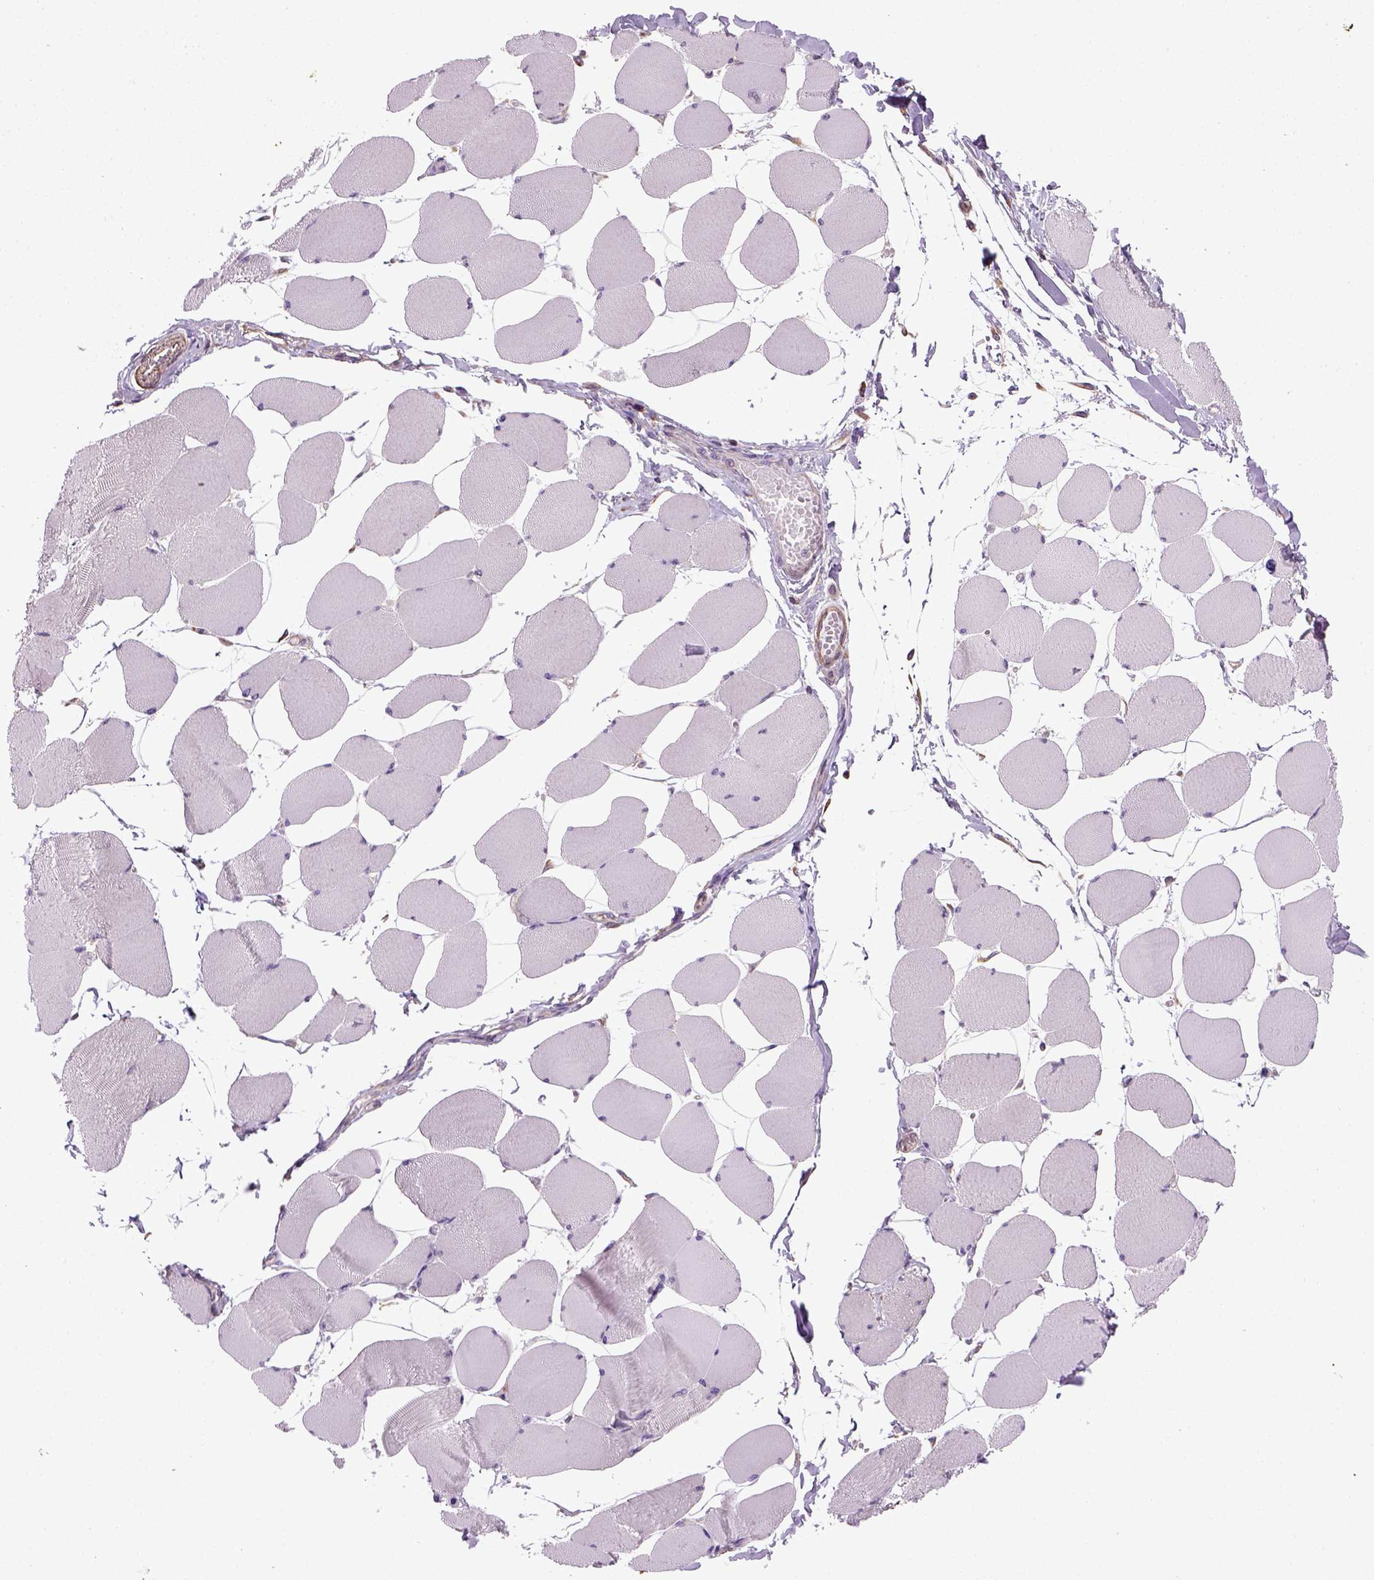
{"staining": {"intensity": "negative", "quantity": "none", "location": "none"}, "tissue": "skeletal muscle", "cell_type": "Myocytes", "image_type": "normal", "snomed": [{"axis": "morphology", "description": "Normal tissue, NOS"}, {"axis": "topography", "description": "Skeletal muscle"}], "caption": "DAB immunohistochemical staining of benign human skeletal muscle exhibits no significant positivity in myocytes. Nuclei are stained in blue.", "gene": "TPRG1", "patient": {"sex": "female", "age": 75}}